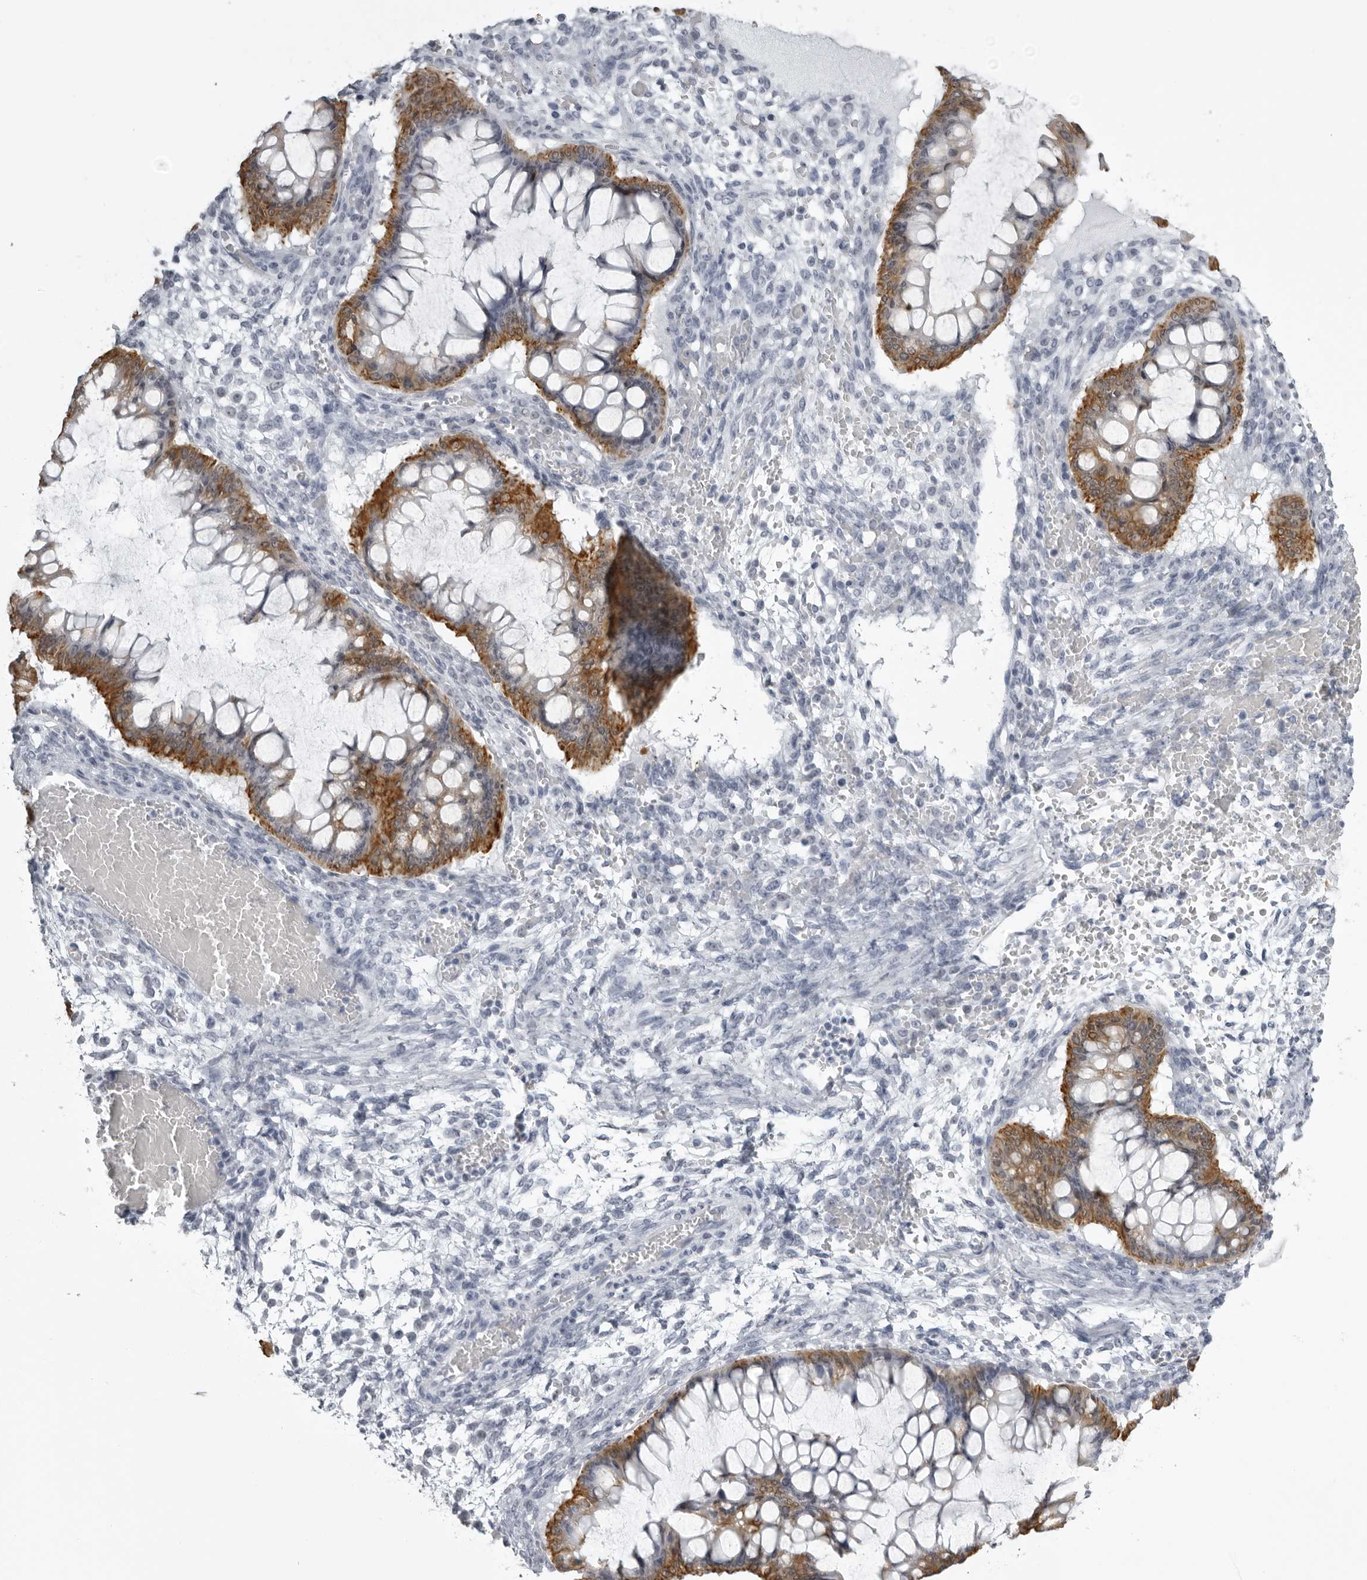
{"staining": {"intensity": "moderate", "quantity": ">75%", "location": "cytoplasmic/membranous"}, "tissue": "ovarian cancer", "cell_type": "Tumor cells", "image_type": "cancer", "snomed": [{"axis": "morphology", "description": "Cystadenocarcinoma, mucinous, NOS"}, {"axis": "topography", "description": "Ovary"}], "caption": "Mucinous cystadenocarcinoma (ovarian) stained with a brown dye shows moderate cytoplasmic/membranous positive expression in approximately >75% of tumor cells.", "gene": "UROD", "patient": {"sex": "female", "age": 73}}